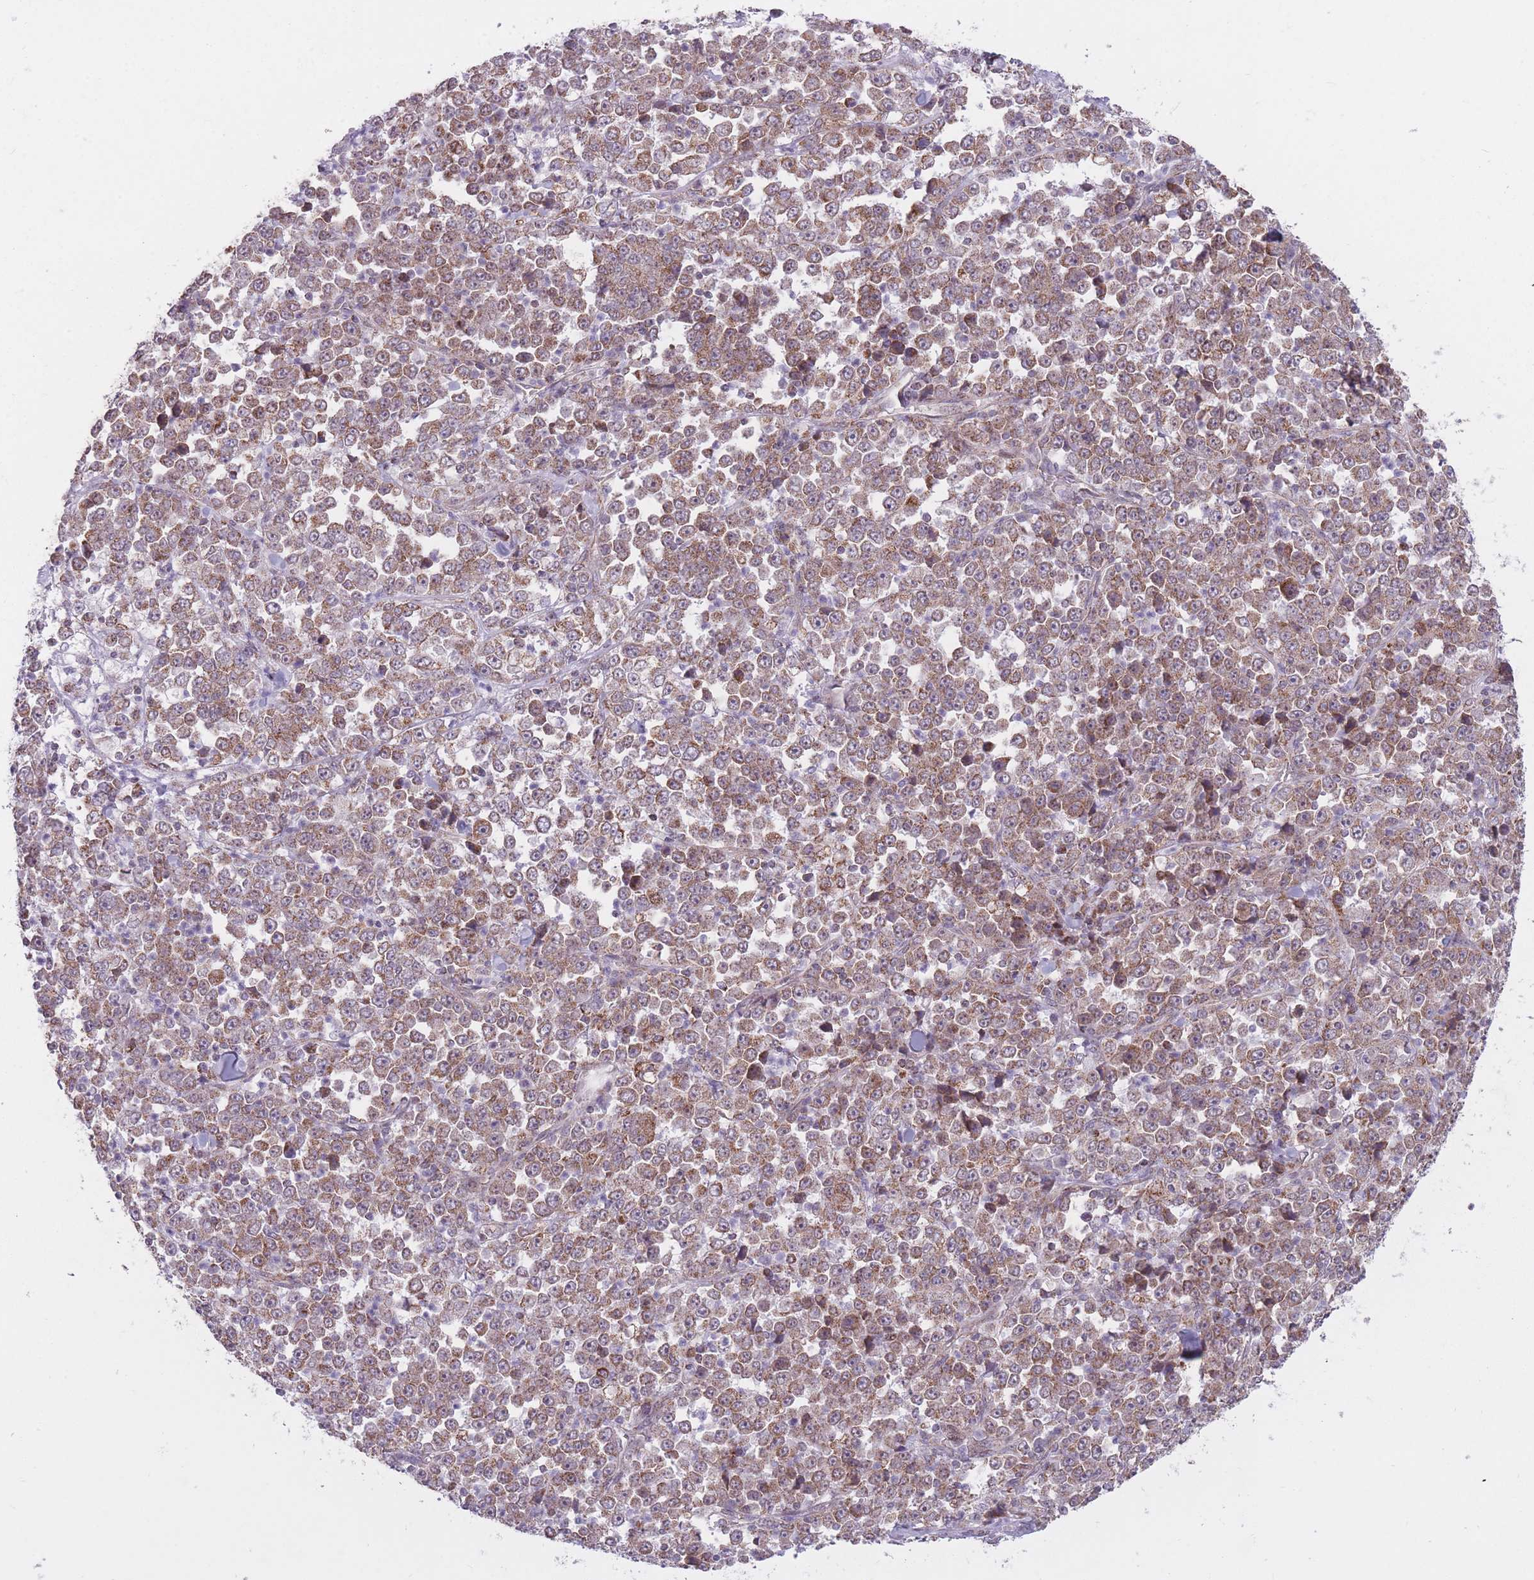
{"staining": {"intensity": "moderate", "quantity": ">75%", "location": "cytoplasmic/membranous"}, "tissue": "stomach cancer", "cell_type": "Tumor cells", "image_type": "cancer", "snomed": [{"axis": "morphology", "description": "Normal tissue, NOS"}, {"axis": "morphology", "description": "Adenocarcinoma, NOS"}, {"axis": "topography", "description": "Stomach, upper"}, {"axis": "topography", "description": "Stomach"}], "caption": "This micrograph exhibits immunohistochemistry (IHC) staining of adenocarcinoma (stomach), with medium moderate cytoplasmic/membranous expression in approximately >75% of tumor cells.", "gene": "DPYSL4", "patient": {"sex": "male", "age": 59}}